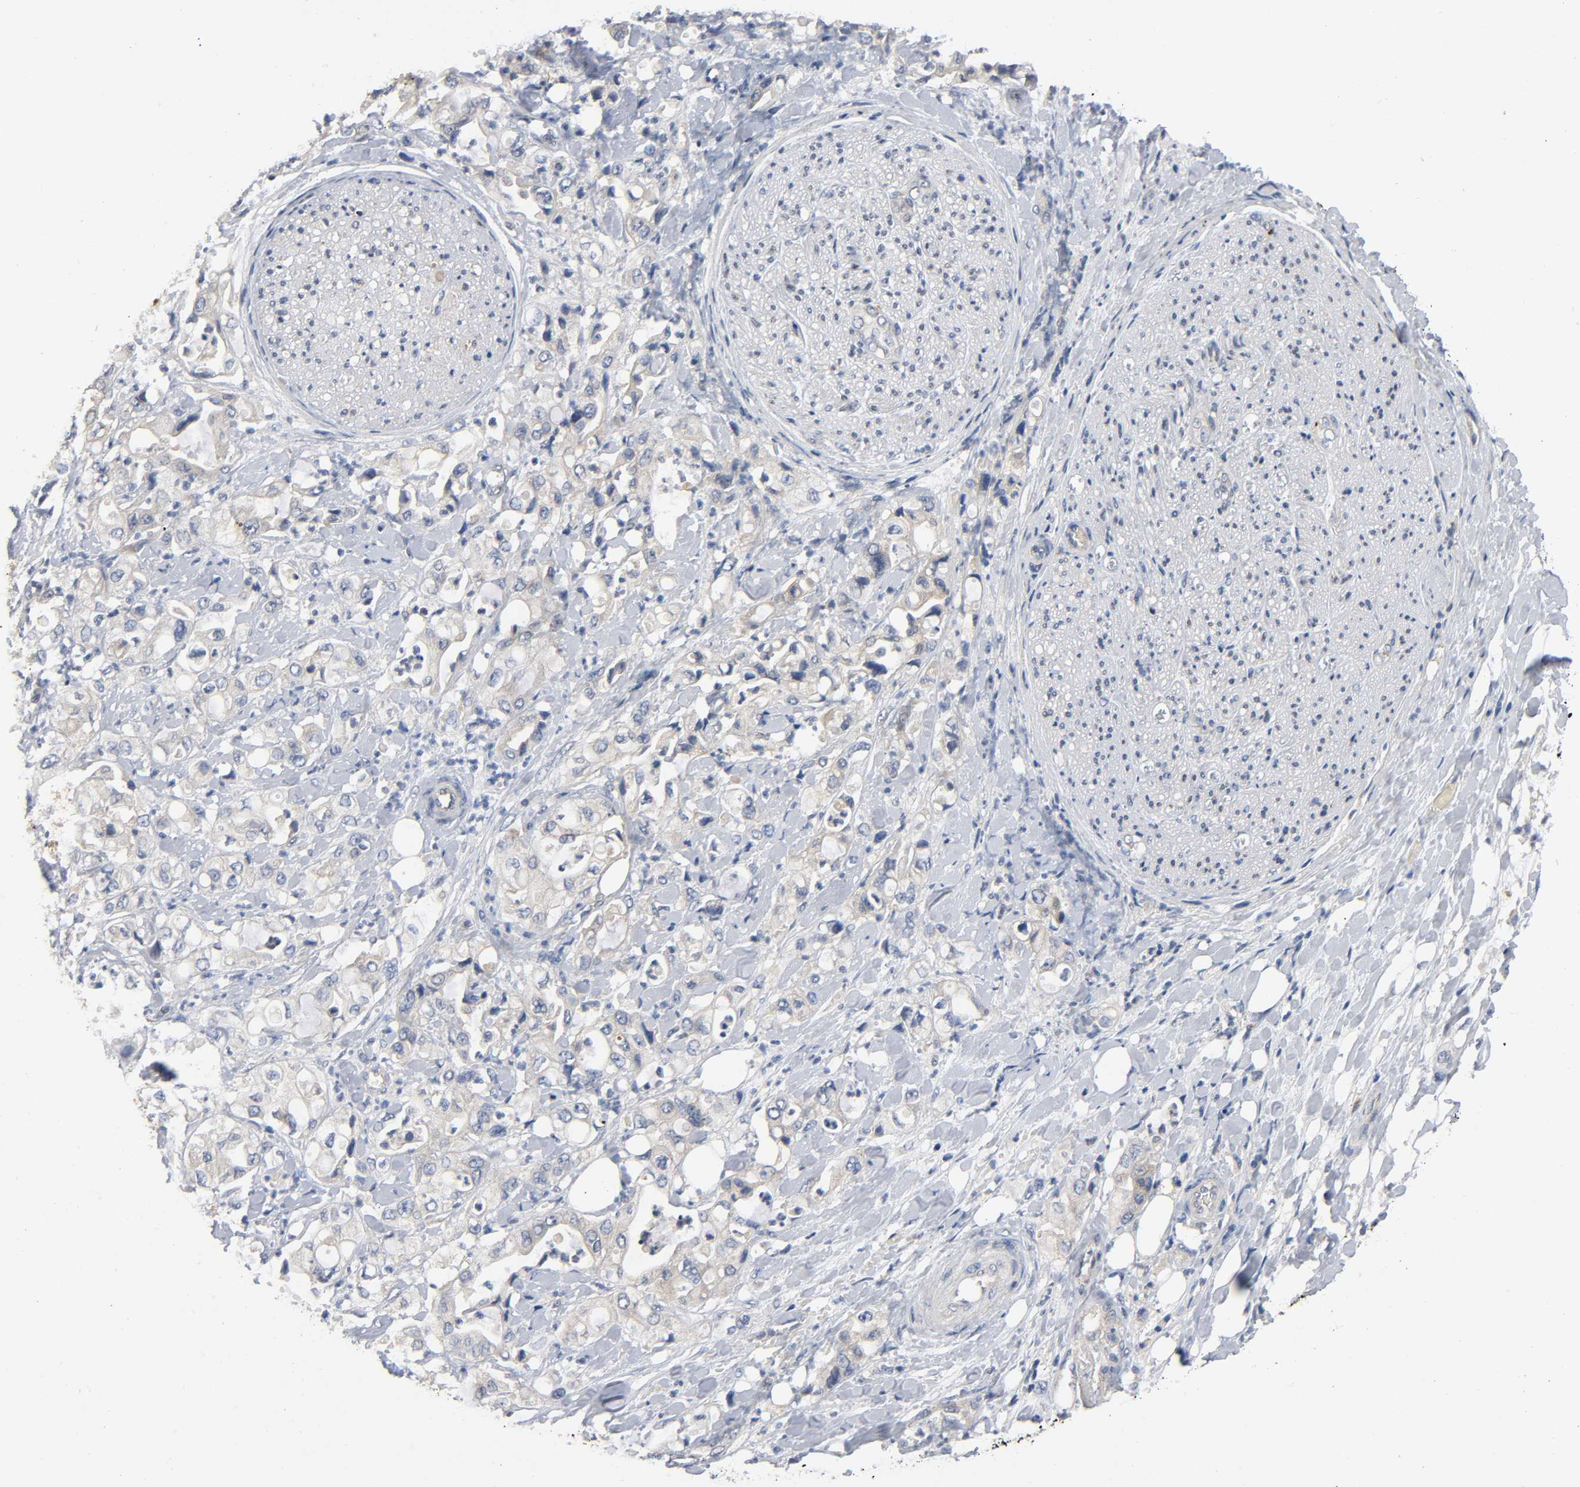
{"staining": {"intensity": "weak", "quantity": ">75%", "location": "cytoplasmic/membranous"}, "tissue": "pancreatic cancer", "cell_type": "Tumor cells", "image_type": "cancer", "snomed": [{"axis": "morphology", "description": "Adenocarcinoma, NOS"}, {"axis": "topography", "description": "Pancreas"}], "caption": "A photomicrograph of pancreatic cancer stained for a protein displays weak cytoplasmic/membranous brown staining in tumor cells.", "gene": "HDAC6", "patient": {"sex": "male", "age": 70}}